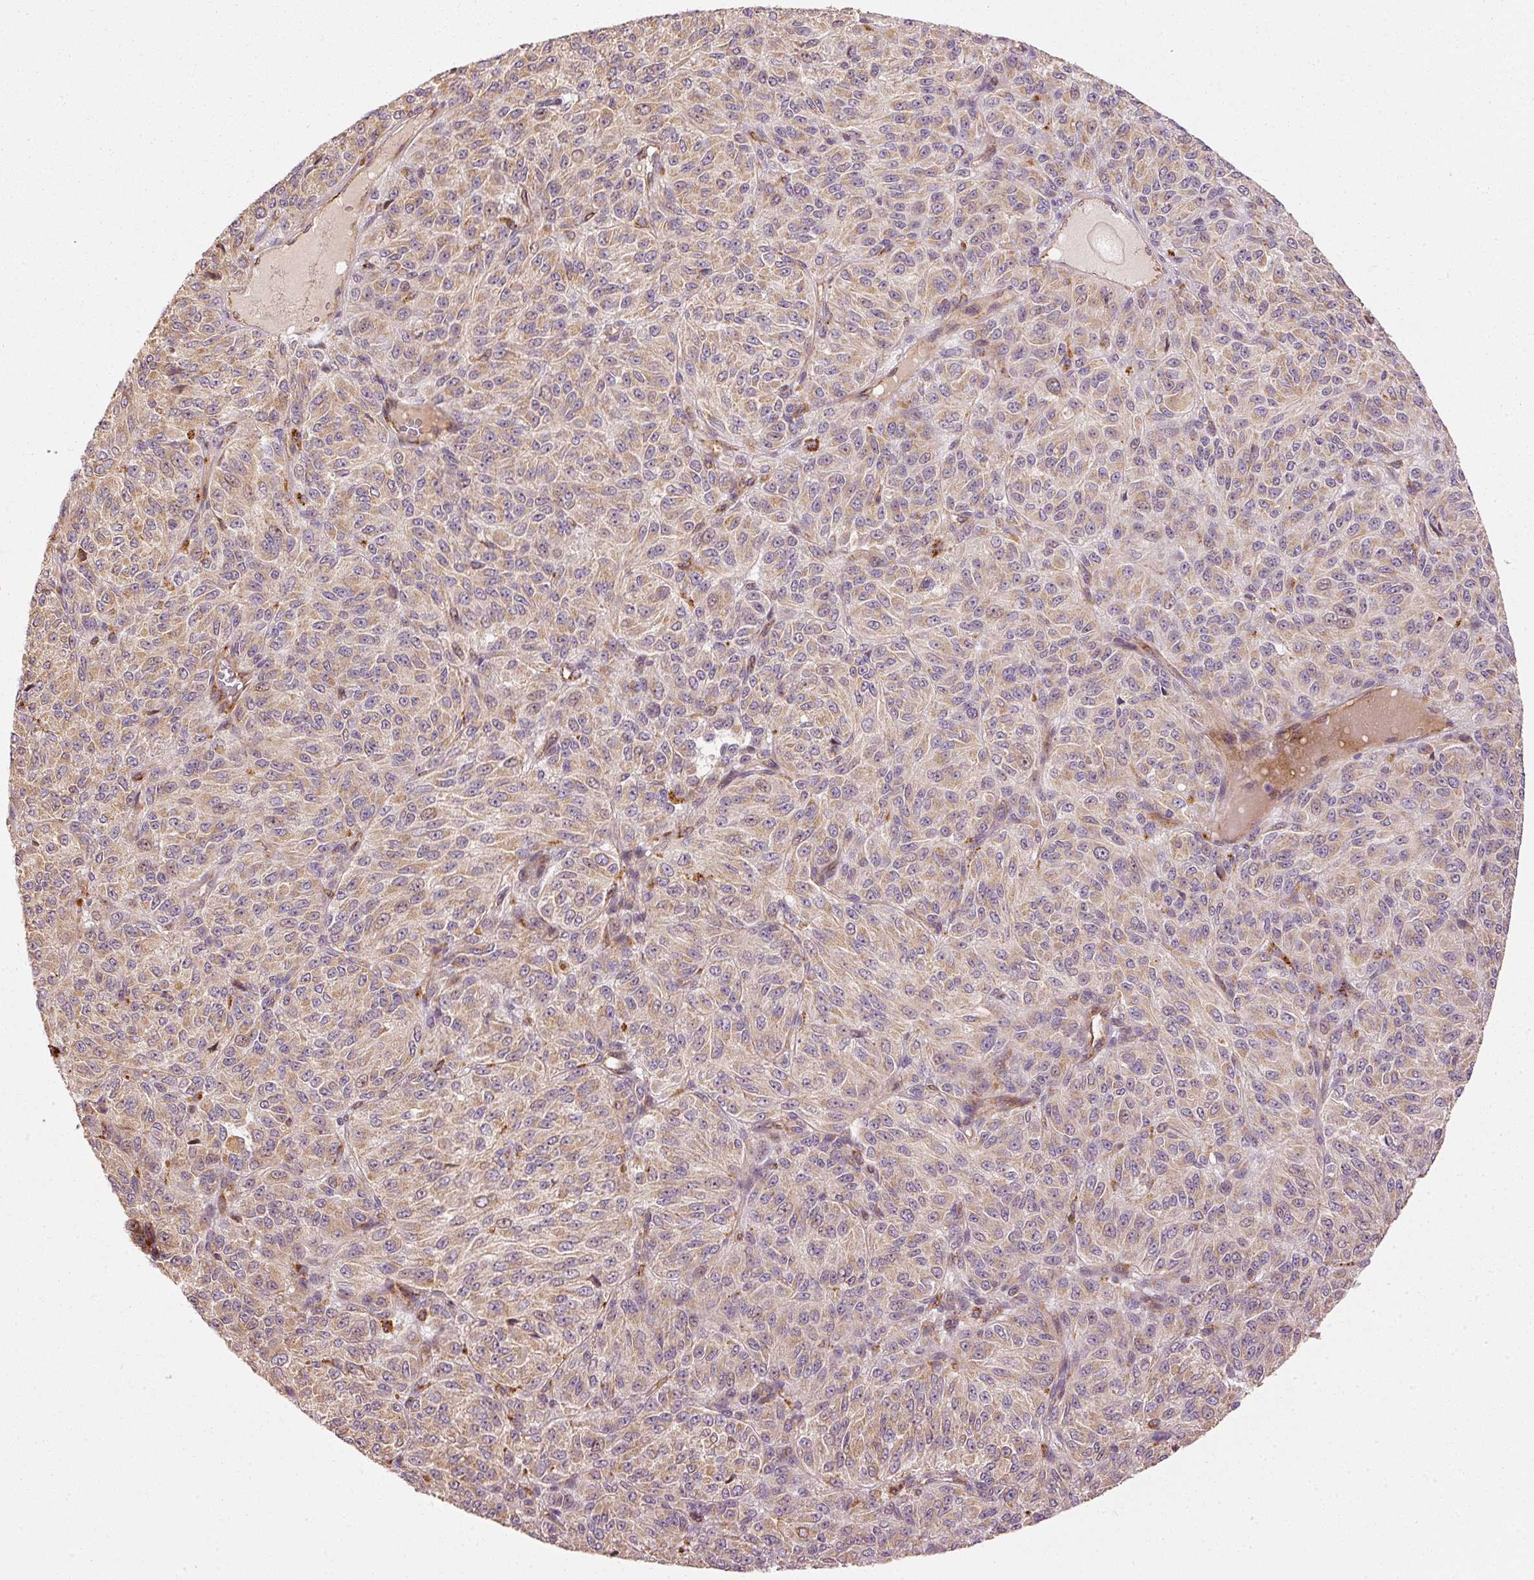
{"staining": {"intensity": "weak", "quantity": ">75%", "location": "cytoplasmic/membranous"}, "tissue": "melanoma", "cell_type": "Tumor cells", "image_type": "cancer", "snomed": [{"axis": "morphology", "description": "Malignant melanoma, Metastatic site"}, {"axis": "topography", "description": "Brain"}], "caption": "Malignant melanoma (metastatic site) was stained to show a protein in brown. There is low levels of weak cytoplasmic/membranous expression in about >75% of tumor cells.", "gene": "MTHFD1L", "patient": {"sex": "female", "age": 56}}